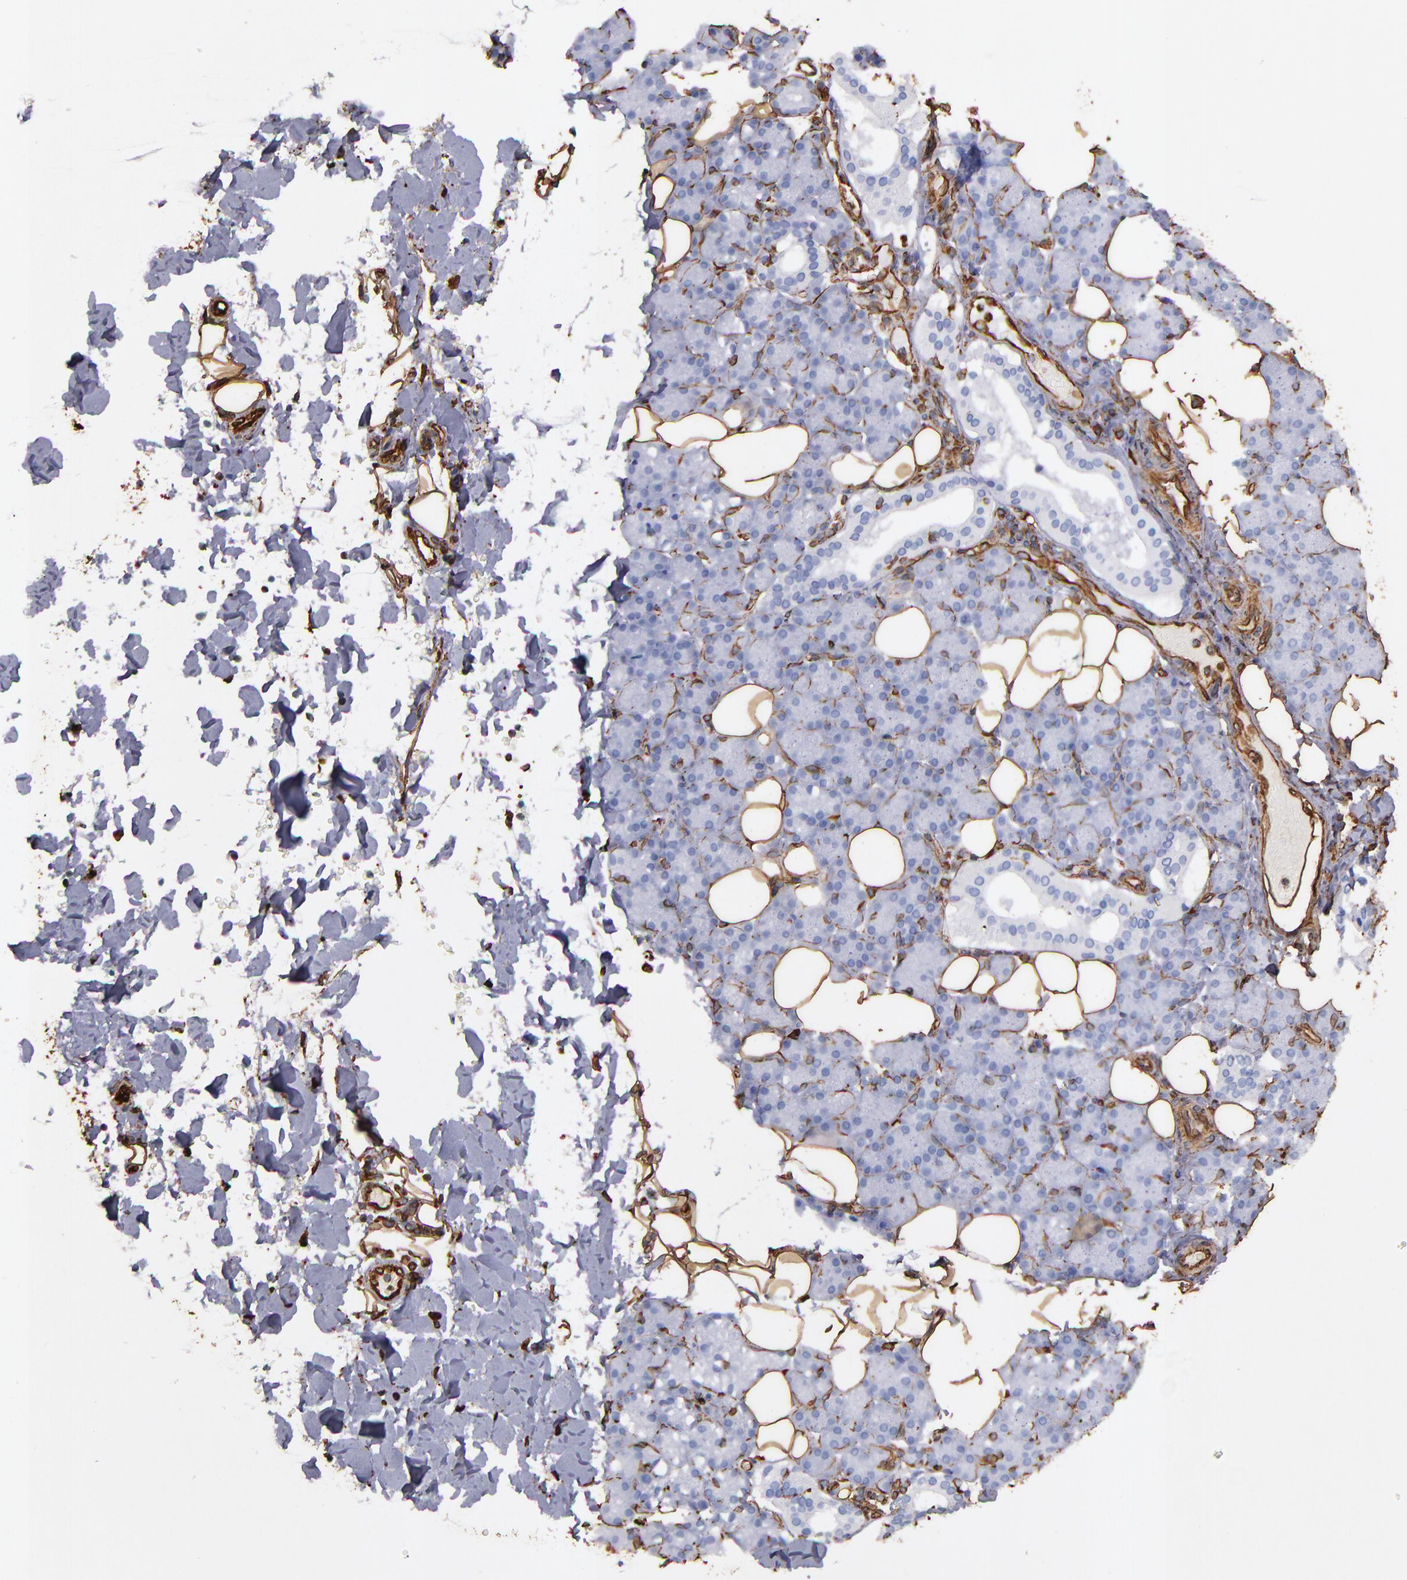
{"staining": {"intensity": "negative", "quantity": "none", "location": "none"}, "tissue": "salivary gland", "cell_type": "Glandular cells", "image_type": "normal", "snomed": [{"axis": "morphology", "description": "Normal tissue, NOS"}, {"axis": "topography", "description": "Lymph node"}, {"axis": "topography", "description": "Salivary gland"}], "caption": "Immunohistochemistry (IHC) micrograph of unremarkable human salivary gland stained for a protein (brown), which reveals no expression in glandular cells.", "gene": "VIM", "patient": {"sex": "male", "age": 8}}